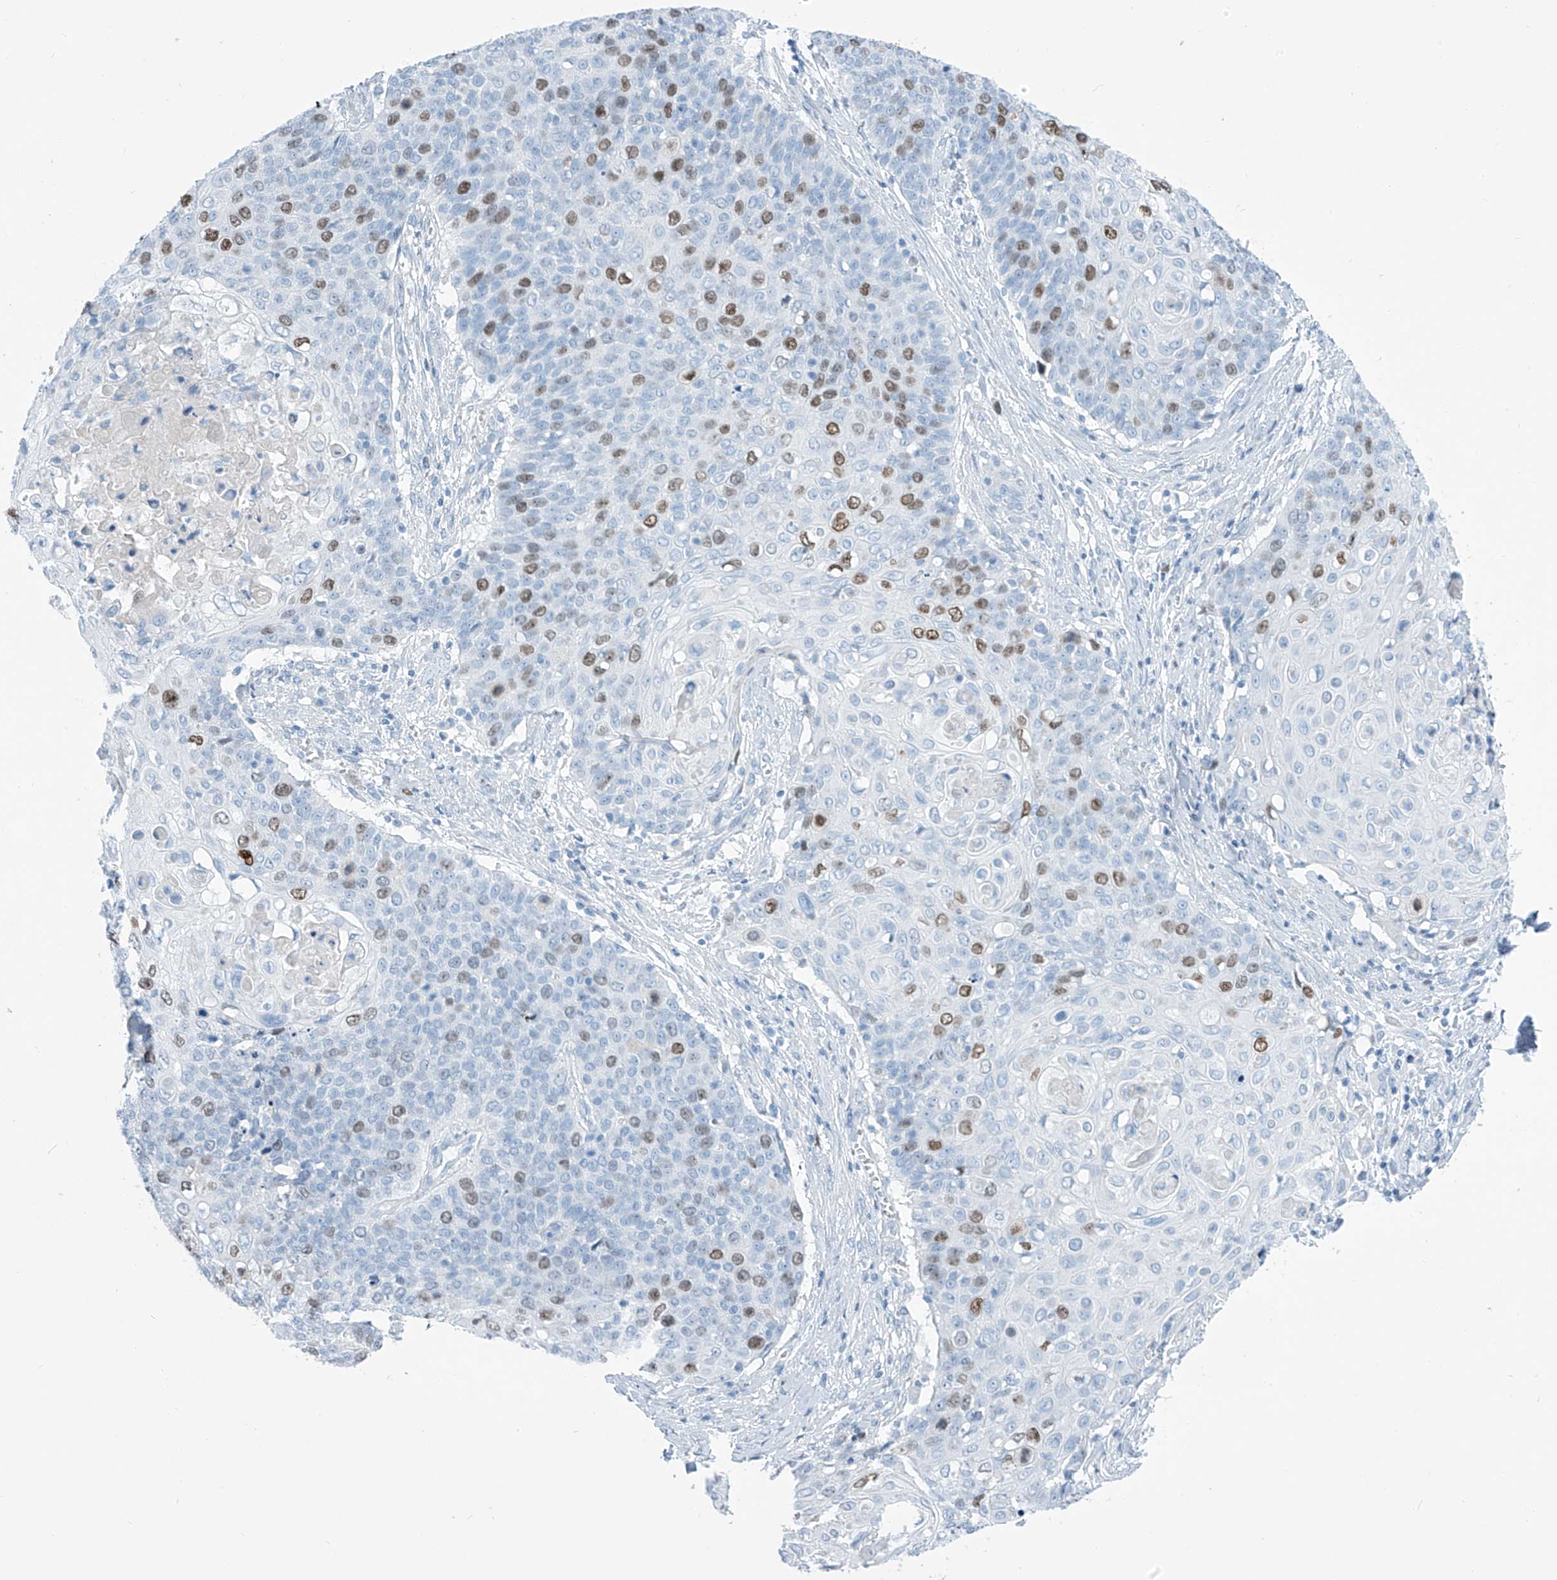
{"staining": {"intensity": "moderate", "quantity": "25%-75%", "location": "nuclear"}, "tissue": "cervical cancer", "cell_type": "Tumor cells", "image_type": "cancer", "snomed": [{"axis": "morphology", "description": "Squamous cell carcinoma, NOS"}, {"axis": "topography", "description": "Cervix"}], "caption": "Squamous cell carcinoma (cervical) was stained to show a protein in brown. There is medium levels of moderate nuclear positivity in about 25%-75% of tumor cells.", "gene": "SGO2", "patient": {"sex": "female", "age": 39}}